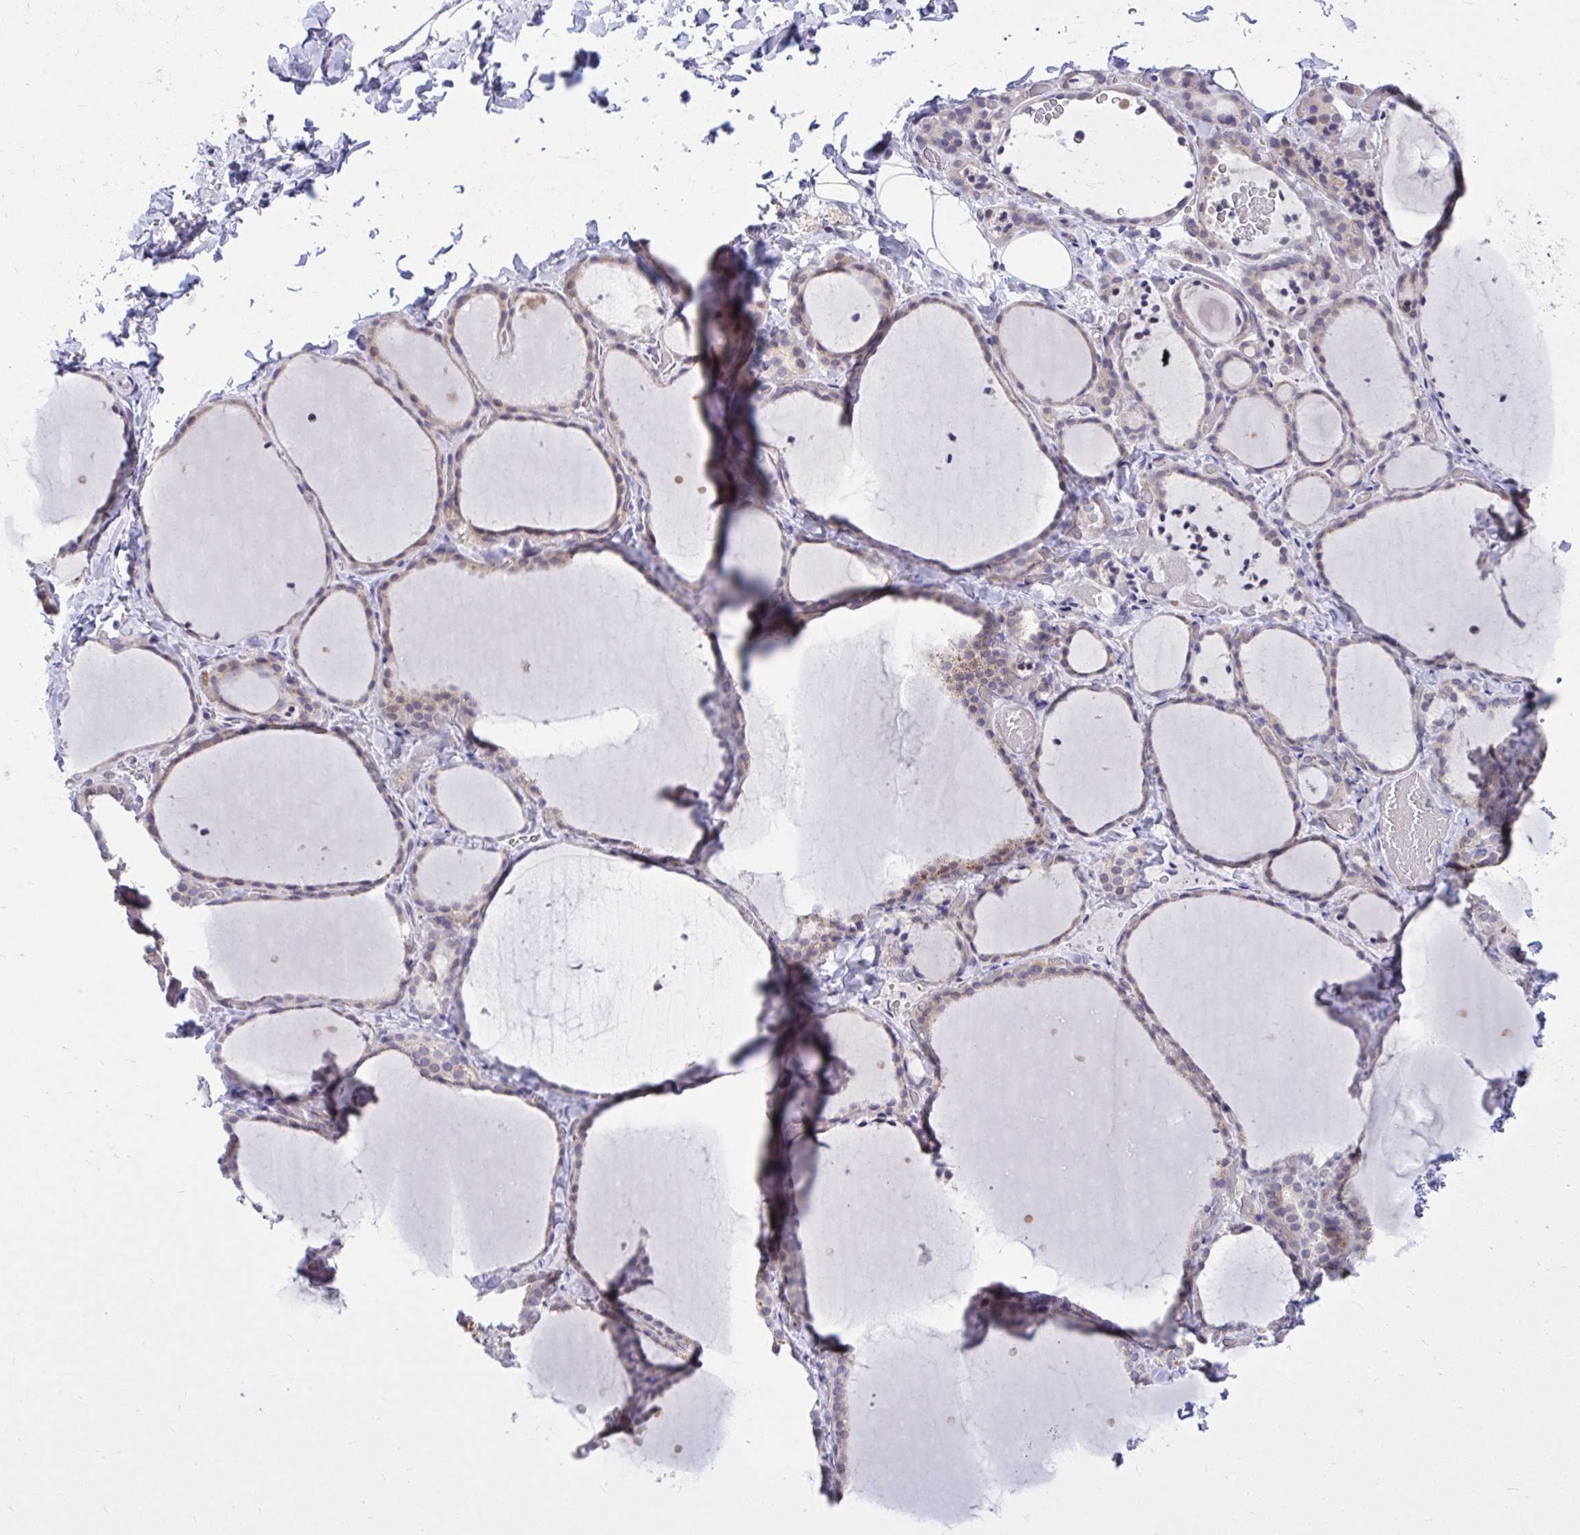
{"staining": {"intensity": "weak", "quantity": "<25%", "location": "cytoplasmic/membranous"}, "tissue": "thyroid gland", "cell_type": "Glandular cells", "image_type": "normal", "snomed": [{"axis": "morphology", "description": "Normal tissue, NOS"}, {"axis": "topography", "description": "Thyroid gland"}], "caption": "An immunohistochemistry photomicrograph of benign thyroid gland is shown. There is no staining in glandular cells of thyroid gland. The staining is performed using DAB brown chromogen with nuclei counter-stained in using hematoxylin.", "gene": "DPY19L1", "patient": {"sex": "female", "age": 22}}